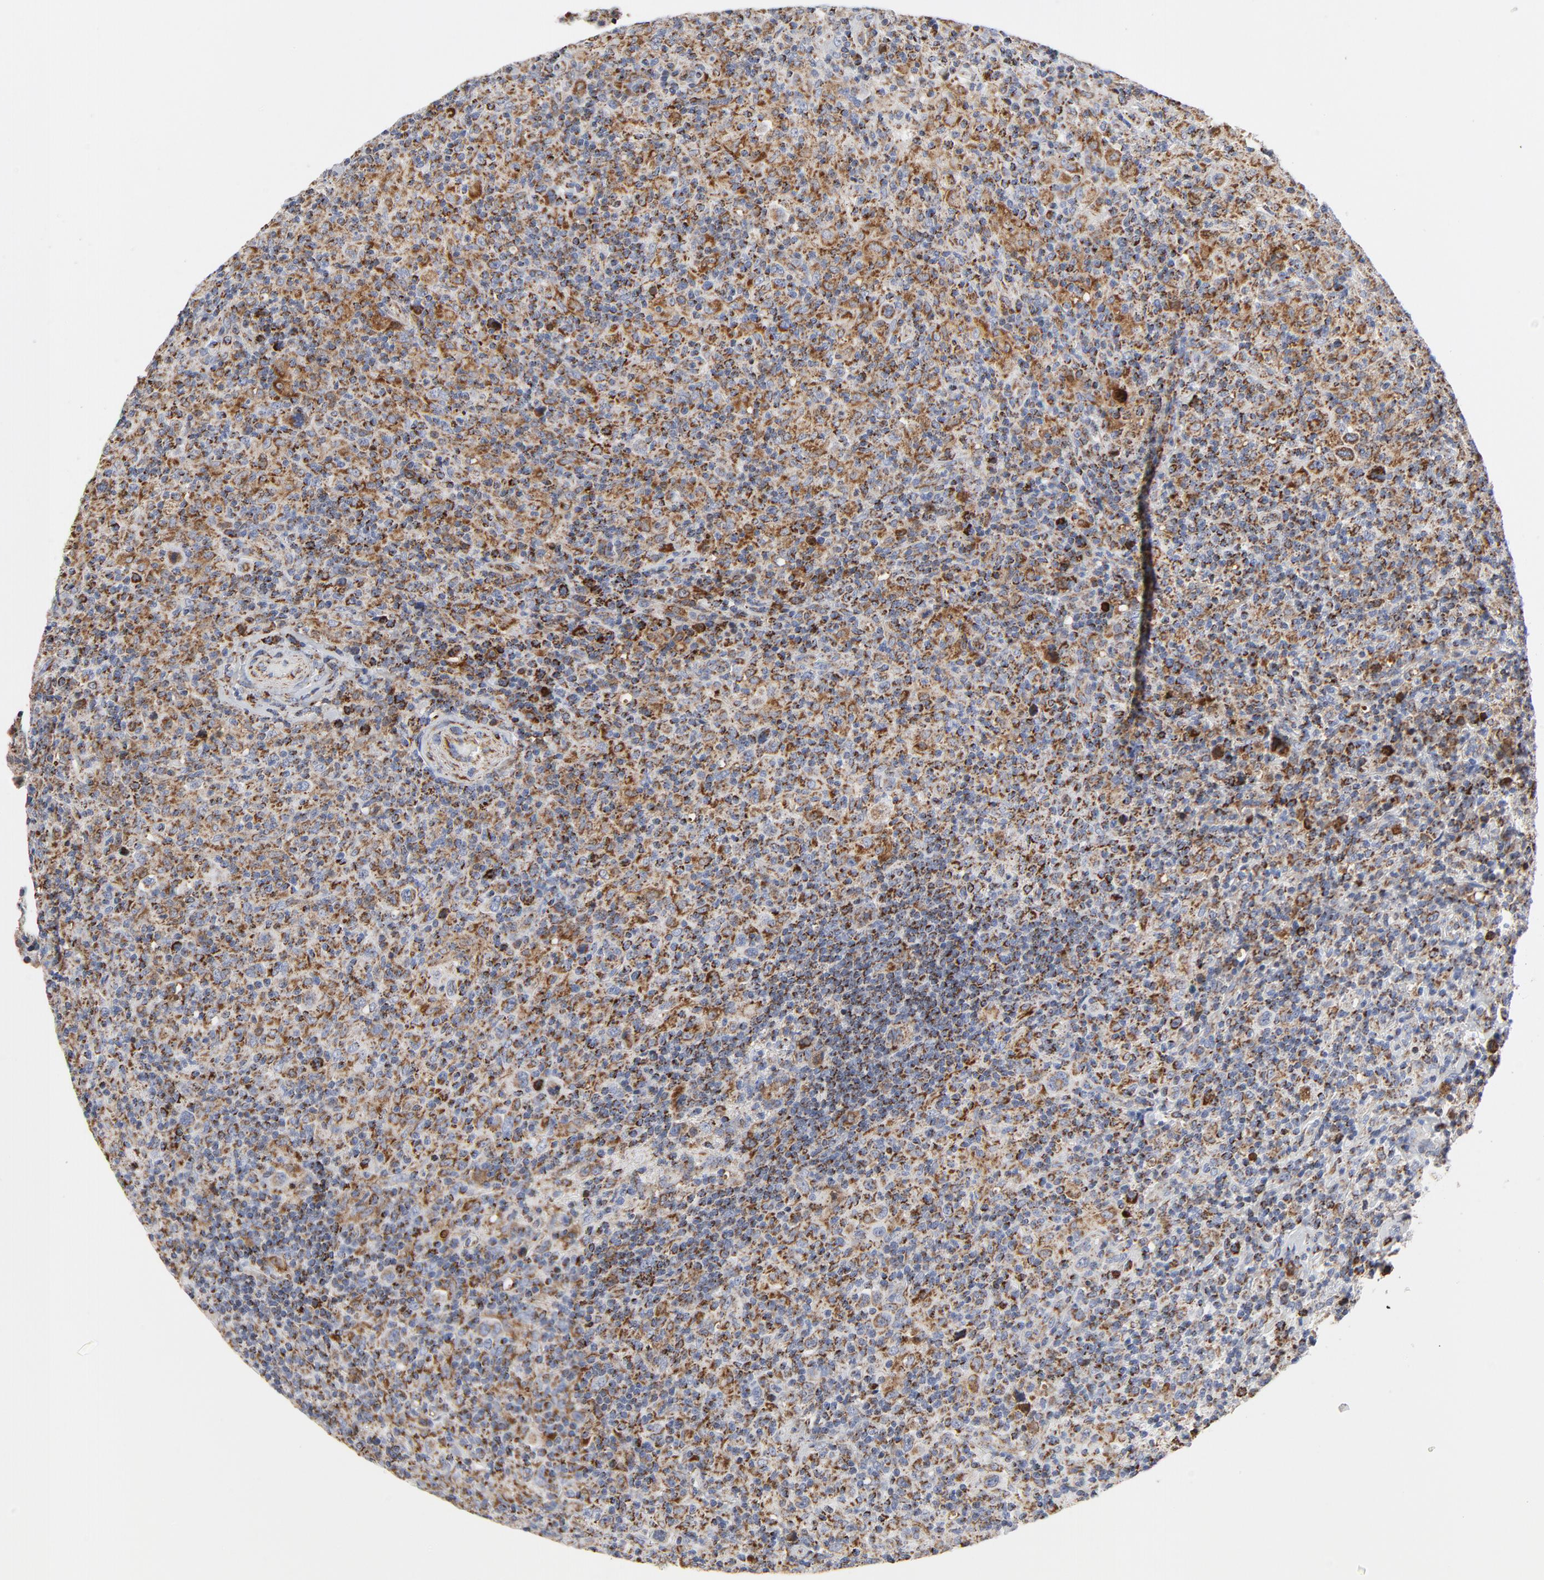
{"staining": {"intensity": "strong", "quantity": ">75%", "location": "cytoplasmic/membranous"}, "tissue": "lymphoma", "cell_type": "Tumor cells", "image_type": "cancer", "snomed": [{"axis": "morphology", "description": "Hodgkin's disease, NOS"}, {"axis": "topography", "description": "Lymph node"}], "caption": "Tumor cells exhibit high levels of strong cytoplasmic/membranous expression in about >75% of cells in lymphoma.", "gene": "CYCS", "patient": {"sex": "male", "age": 65}}